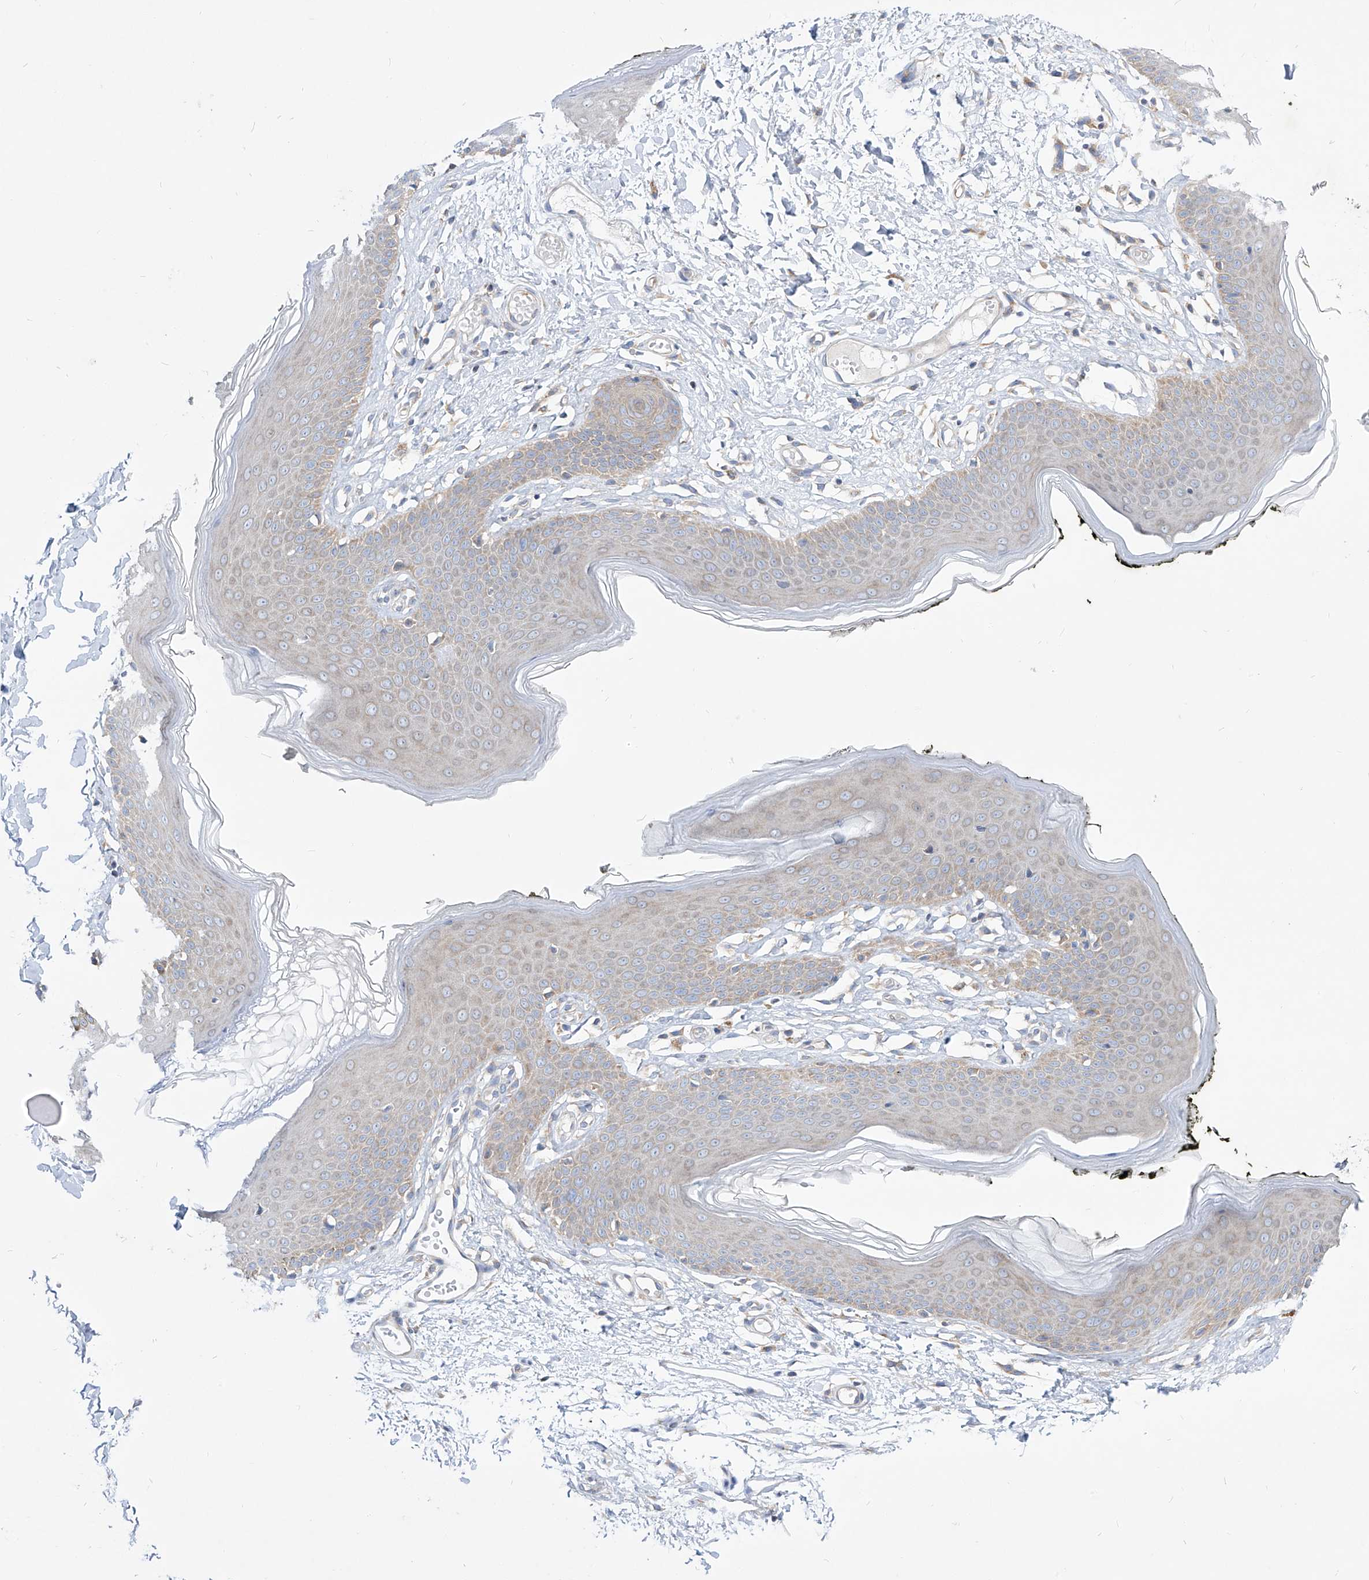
{"staining": {"intensity": "weak", "quantity": "25%-75%", "location": "cytoplasmic/membranous"}, "tissue": "skin", "cell_type": "Epidermal cells", "image_type": "normal", "snomed": [{"axis": "morphology", "description": "Normal tissue, NOS"}, {"axis": "morphology", "description": "Inflammation, NOS"}, {"axis": "topography", "description": "Vulva"}], "caption": "Immunohistochemistry of unremarkable human skin shows low levels of weak cytoplasmic/membranous staining in about 25%-75% of epidermal cells.", "gene": "UFL1", "patient": {"sex": "female", "age": 84}}